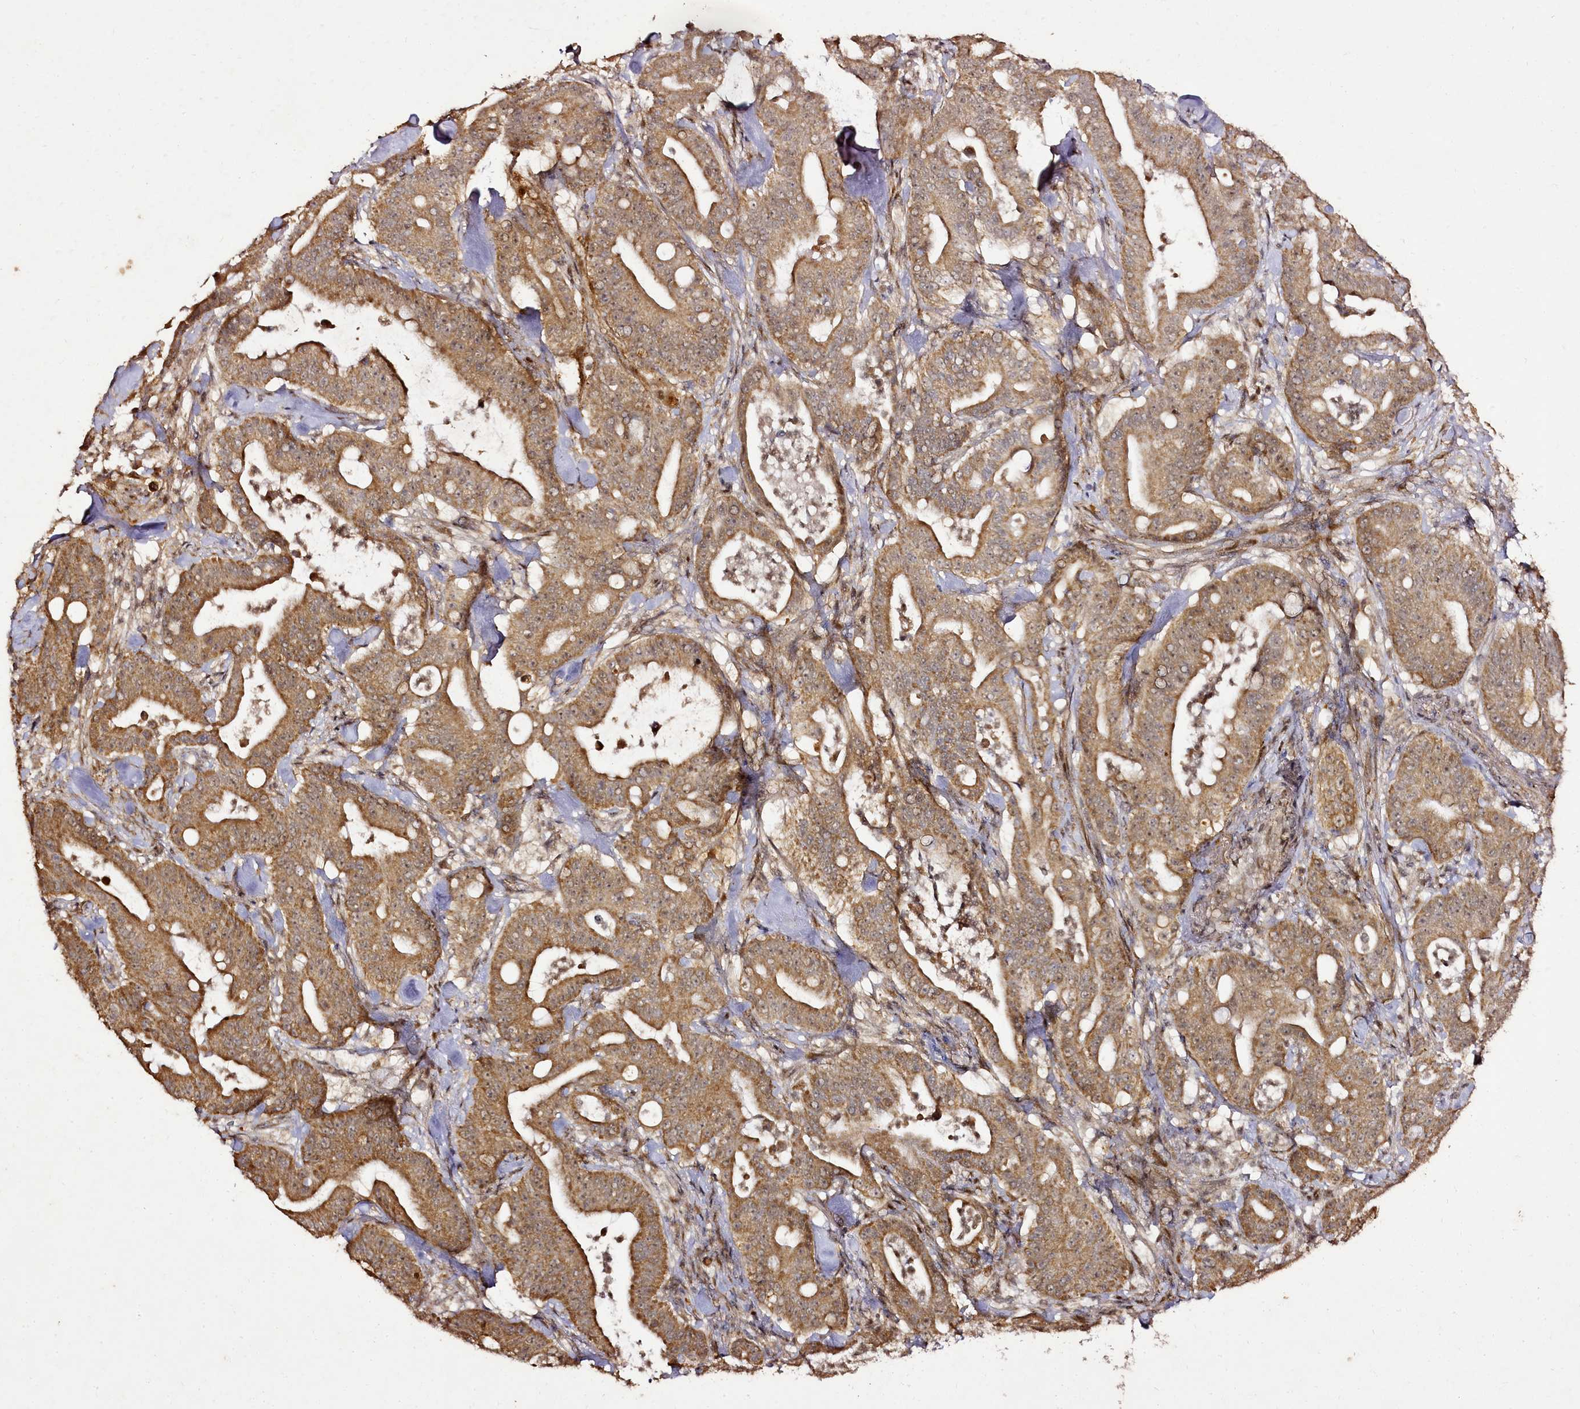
{"staining": {"intensity": "moderate", "quantity": ">75%", "location": "cytoplasmic/membranous,nuclear"}, "tissue": "pancreatic cancer", "cell_type": "Tumor cells", "image_type": "cancer", "snomed": [{"axis": "morphology", "description": "Adenocarcinoma, NOS"}, {"axis": "topography", "description": "Pancreas"}], "caption": "IHC (DAB (3,3'-diaminobenzidine)) staining of human pancreatic cancer exhibits moderate cytoplasmic/membranous and nuclear protein staining in about >75% of tumor cells.", "gene": "EDIL3", "patient": {"sex": "male", "age": 71}}